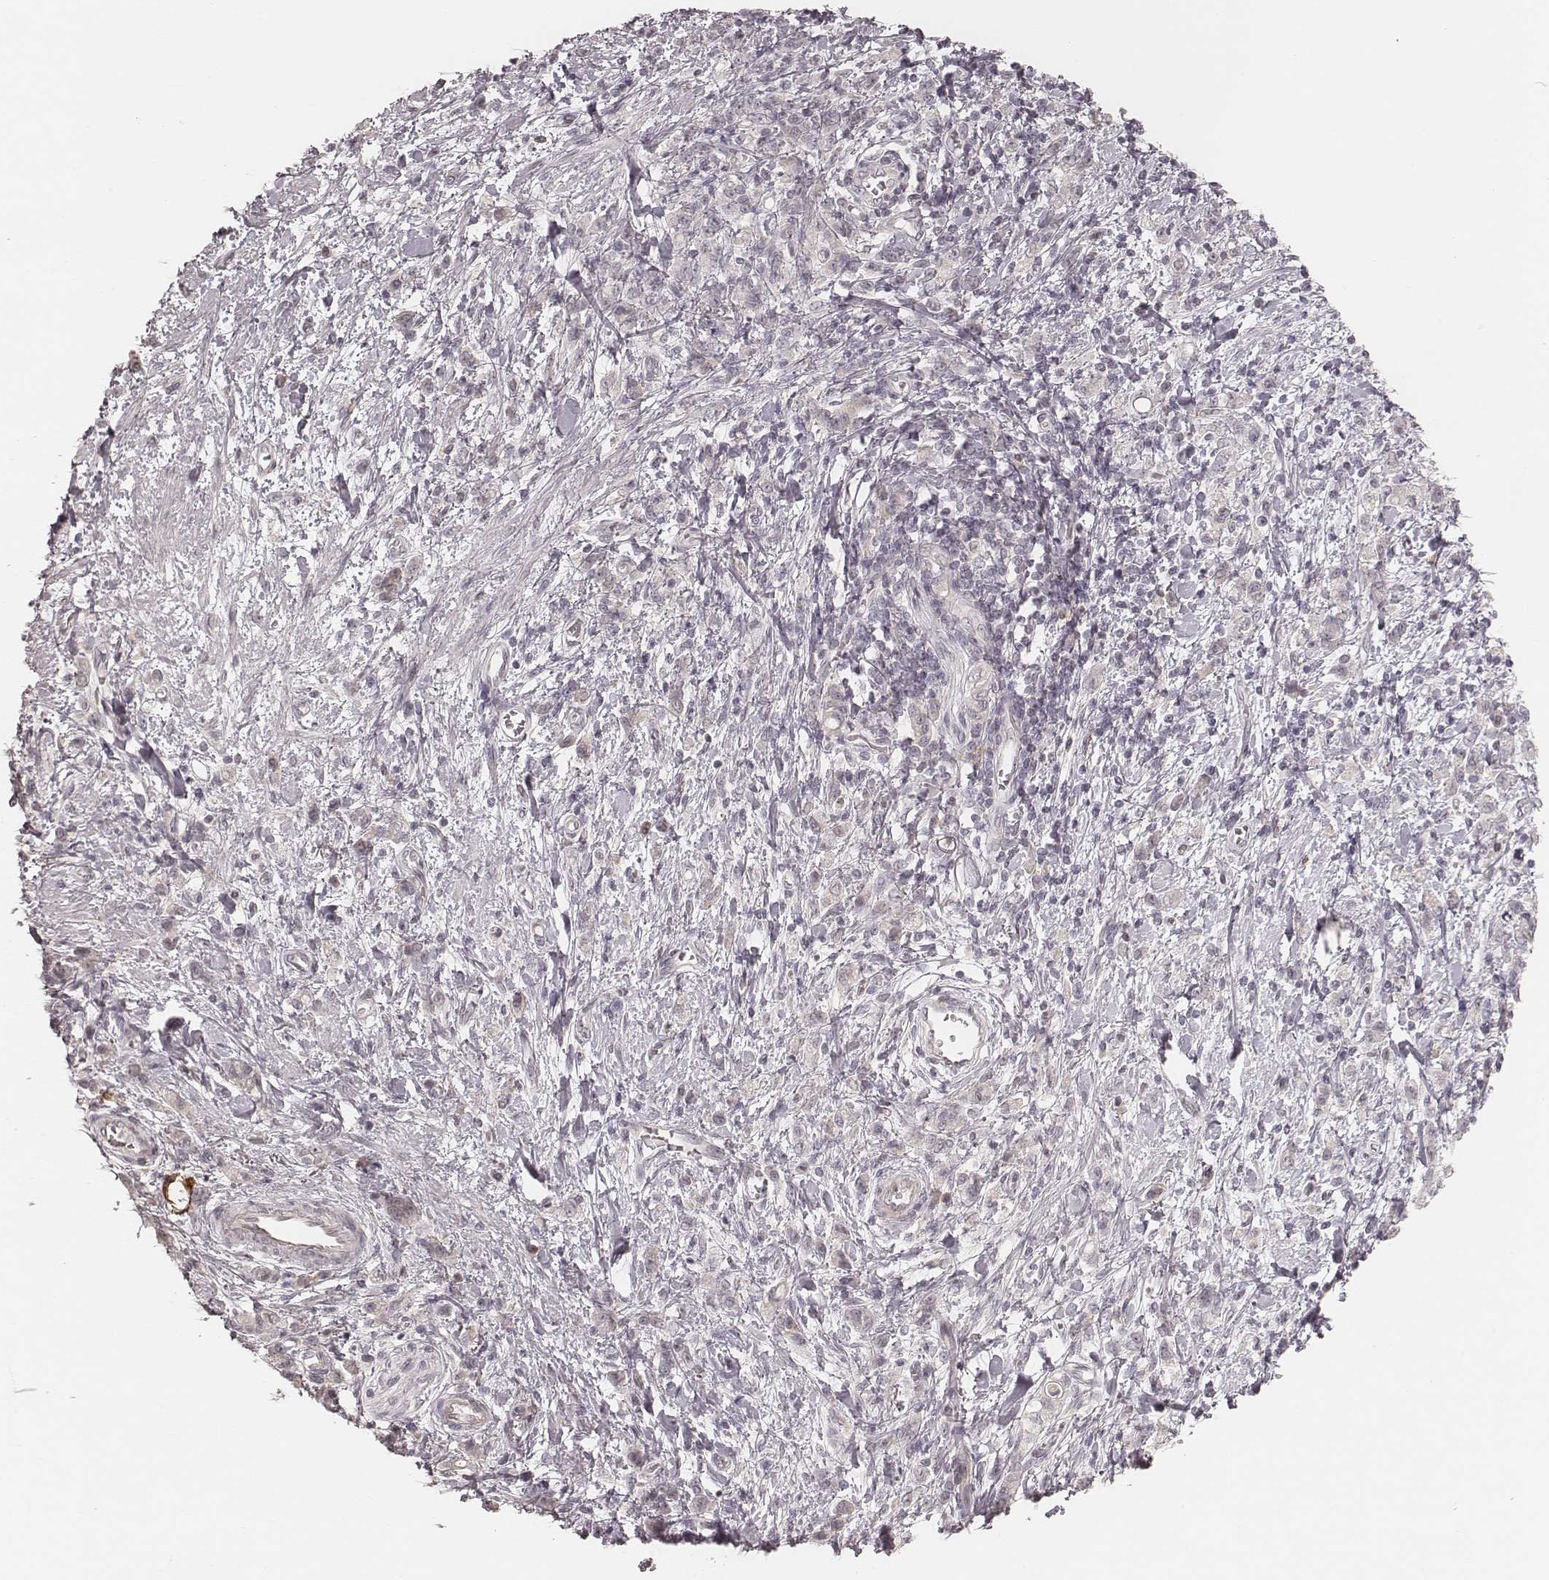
{"staining": {"intensity": "negative", "quantity": "none", "location": "none"}, "tissue": "stomach cancer", "cell_type": "Tumor cells", "image_type": "cancer", "snomed": [{"axis": "morphology", "description": "Adenocarcinoma, NOS"}, {"axis": "topography", "description": "Stomach"}], "caption": "Tumor cells are negative for protein expression in human stomach cancer. The staining is performed using DAB (3,3'-diaminobenzidine) brown chromogen with nuclei counter-stained in using hematoxylin.", "gene": "ACACB", "patient": {"sex": "male", "age": 77}}